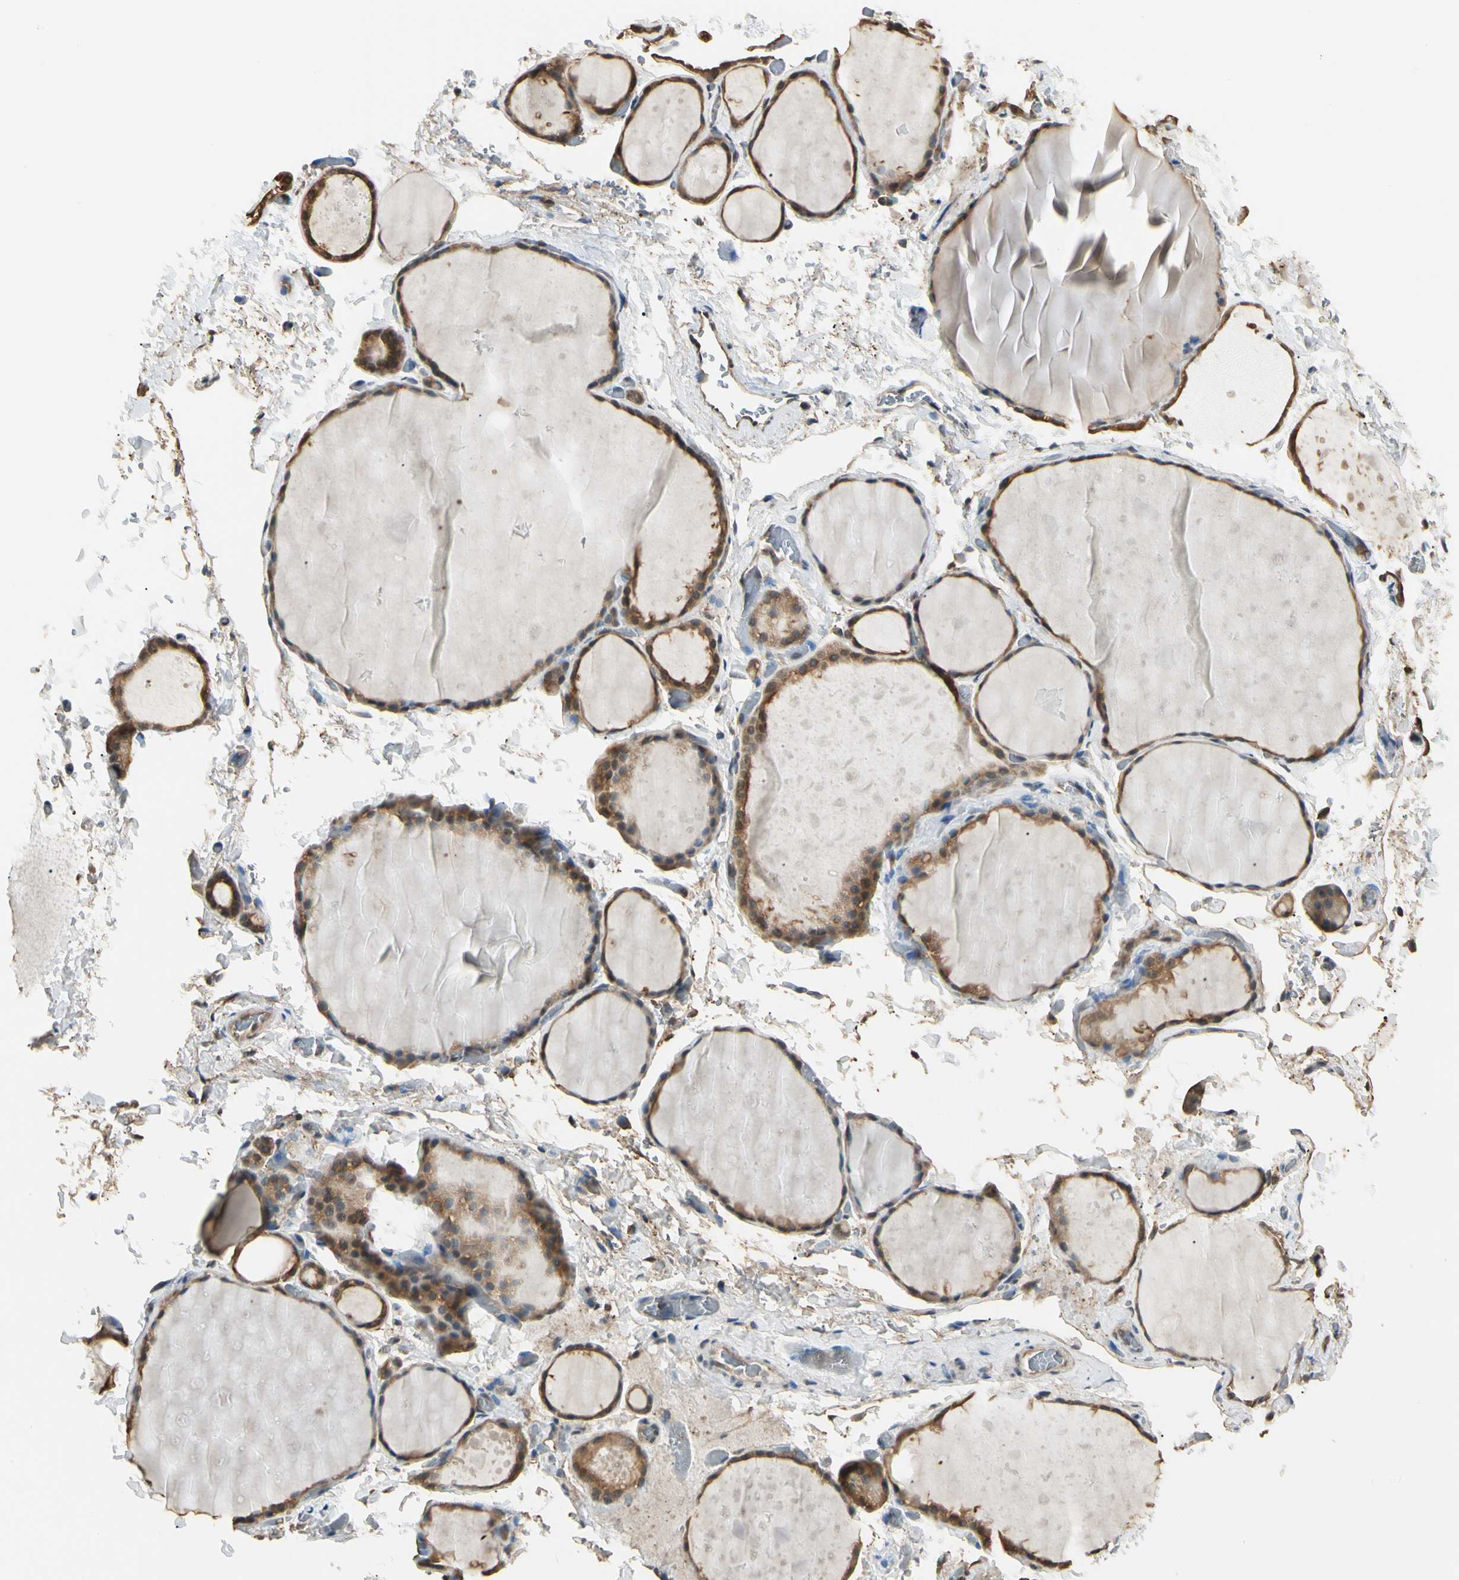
{"staining": {"intensity": "moderate", "quantity": ">75%", "location": "cytoplasmic/membranous,nuclear"}, "tissue": "thyroid gland", "cell_type": "Glandular cells", "image_type": "normal", "snomed": [{"axis": "morphology", "description": "Normal tissue, NOS"}, {"axis": "topography", "description": "Thyroid gland"}], "caption": "Brown immunohistochemical staining in benign human thyroid gland exhibits moderate cytoplasmic/membranous,nuclear positivity in about >75% of glandular cells. The staining is performed using DAB brown chromogen to label protein expression. The nuclei are counter-stained blue using hematoxylin.", "gene": "YWHAE", "patient": {"sex": "male", "age": 76}}